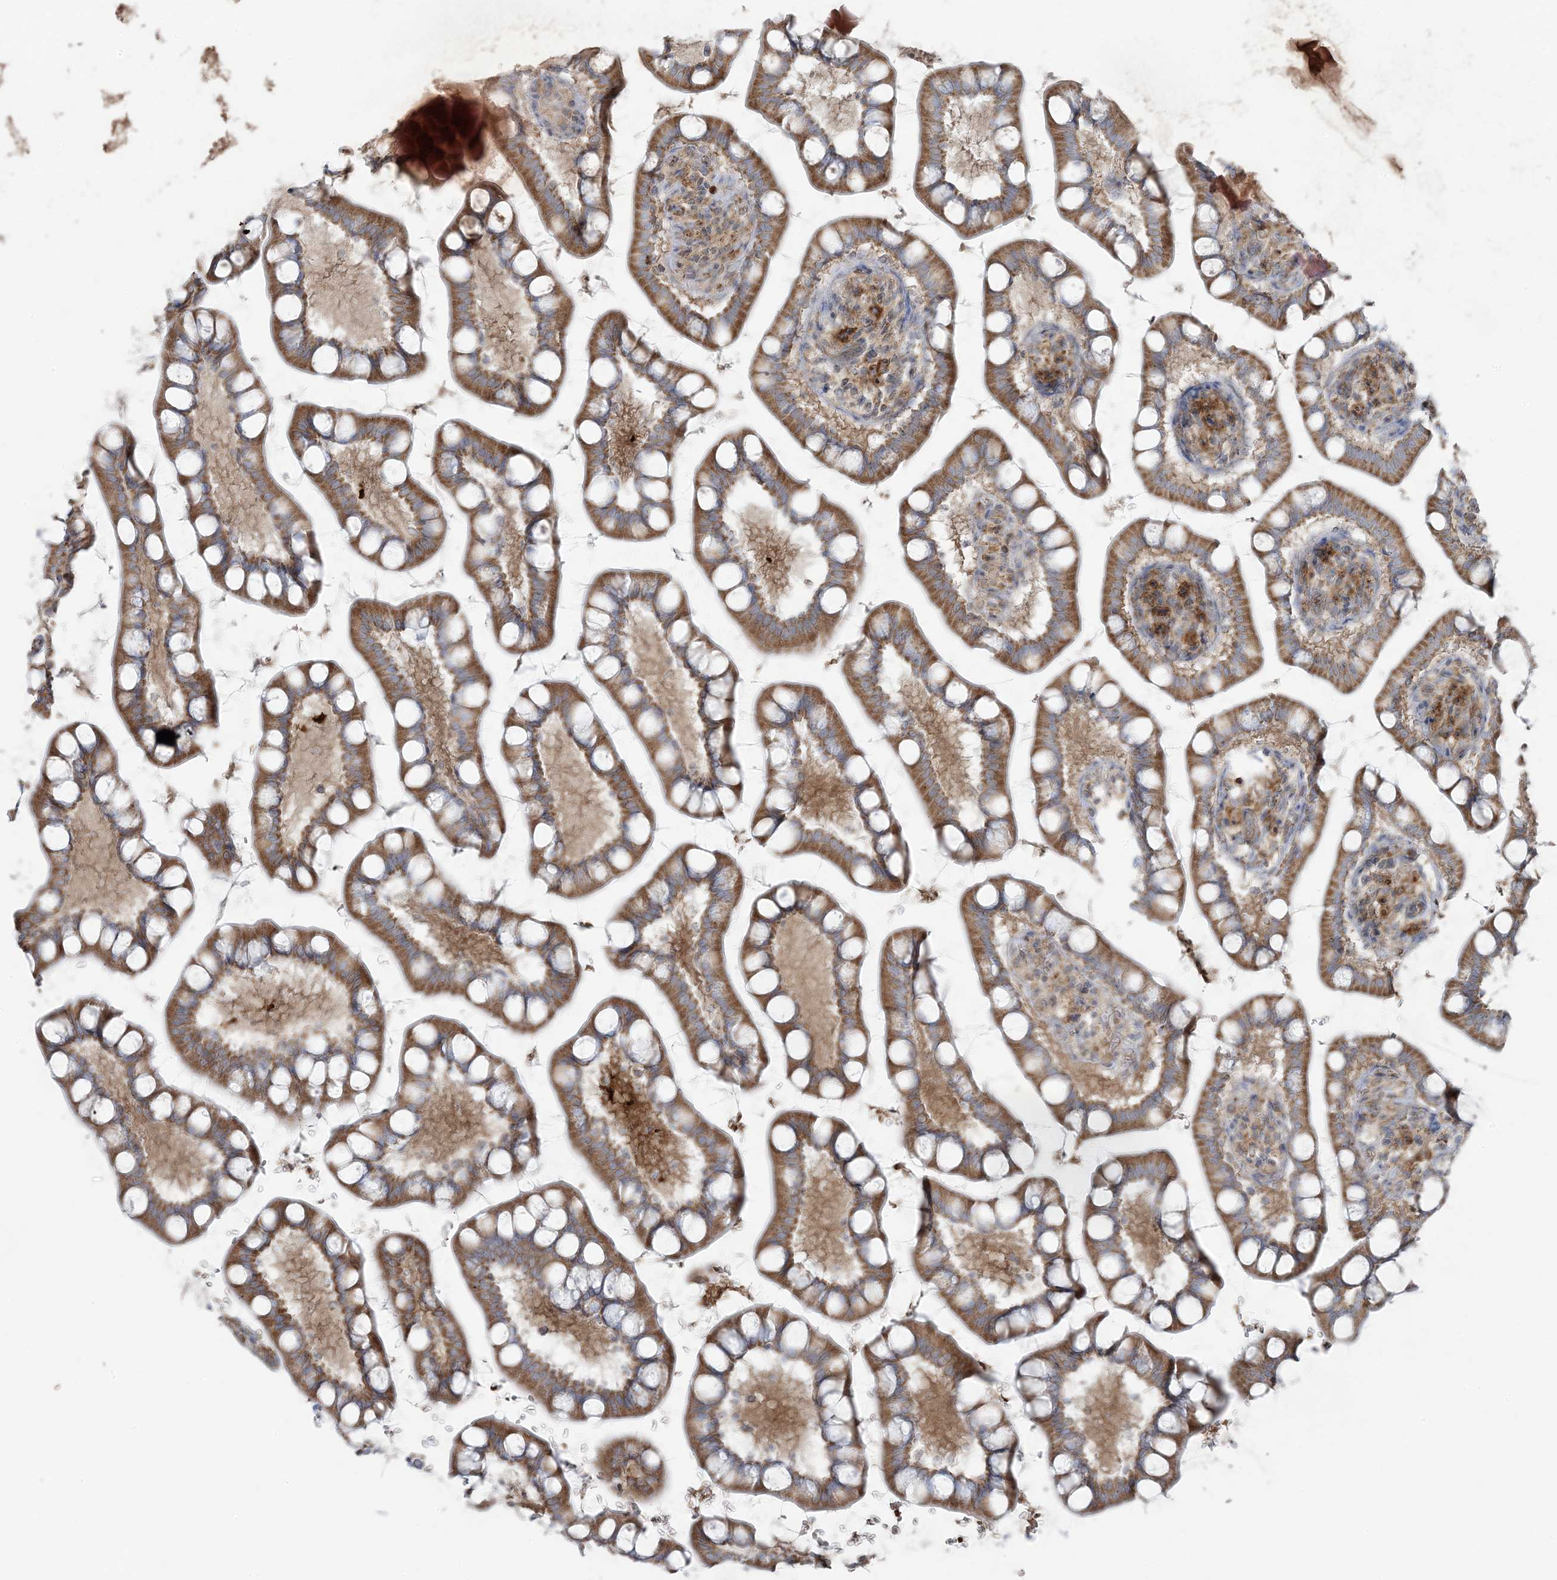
{"staining": {"intensity": "moderate", "quantity": ">75%", "location": "cytoplasmic/membranous"}, "tissue": "small intestine", "cell_type": "Glandular cells", "image_type": "normal", "snomed": [{"axis": "morphology", "description": "Normal tissue, NOS"}, {"axis": "topography", "description": "Small intestine"}], "caption": "Protein staining reveals moderate cytoplasmic/membranous positivity in approximately >75% of glandular cells in normal small intestine. (DAB (3,3'-diaminobenzidine) IHC with brightfield microscopy, high magnification).", "gene": "PIK3R4", "patient": {"sex": "male", "age": 52}}